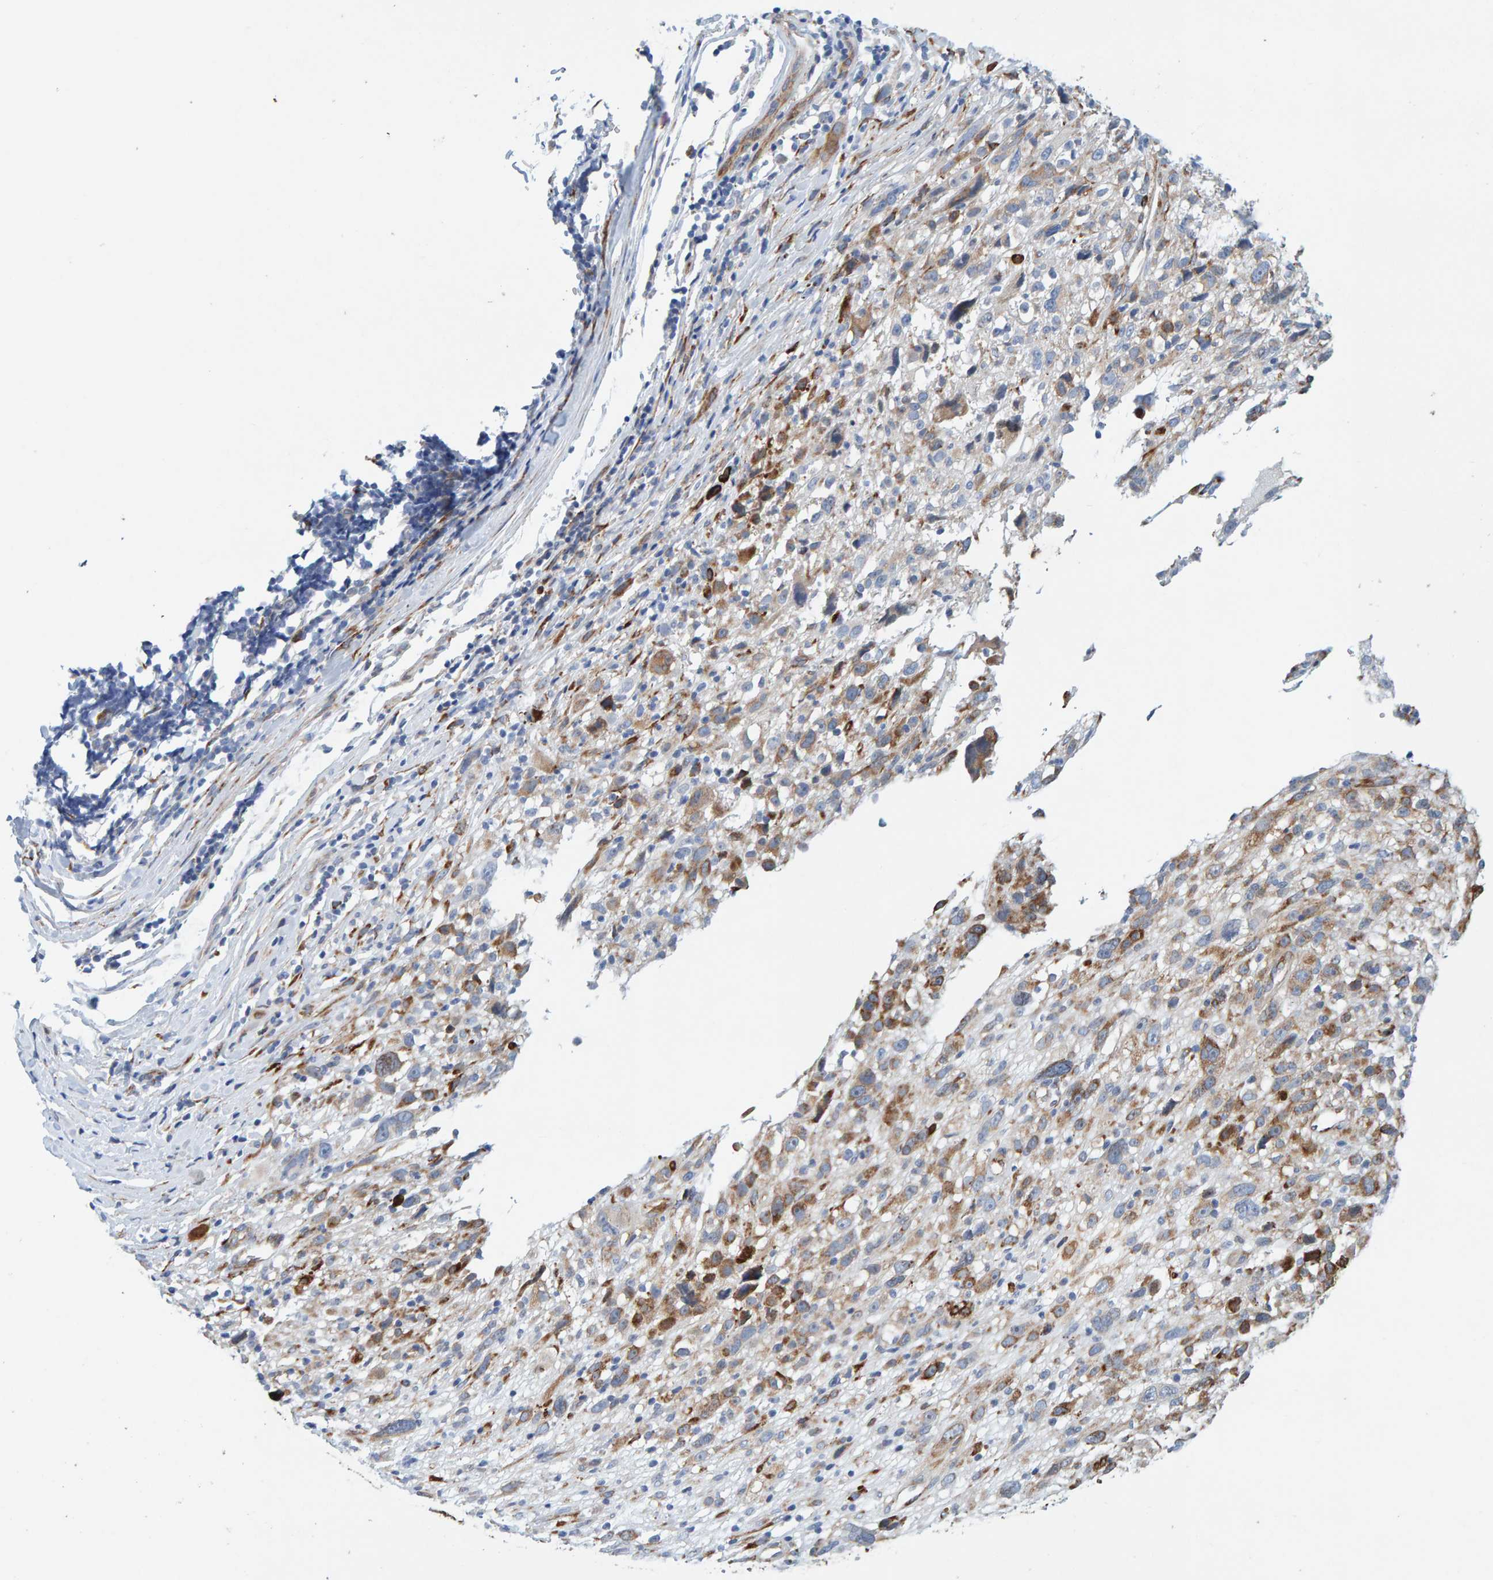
{"staining": {"intensity": "moderate", "quantity": ">75%", "location": "cytoplasmic/membranous"}, "tissue": "melanoma", "cell_type": "Tumor cells", "image_type": "cancer", "snomed": [{"axis": "morphology", "description": "Malignant melanoma, NOS"}, {"axis": "topography", "description": "Skin"}], "caption": "A micrograph of malignant melanoma stained for a protein reveals moderate cytoplasmic/membranous brown staining in tumor cells. (Stains: DAB (3,3'-diaminobenzidine) in brown, nuclei in blue, Microscopy: brightfield microscopy at high magnification).", "gene": "MMP16", "patient": {"sex": "female", "age": 55}}